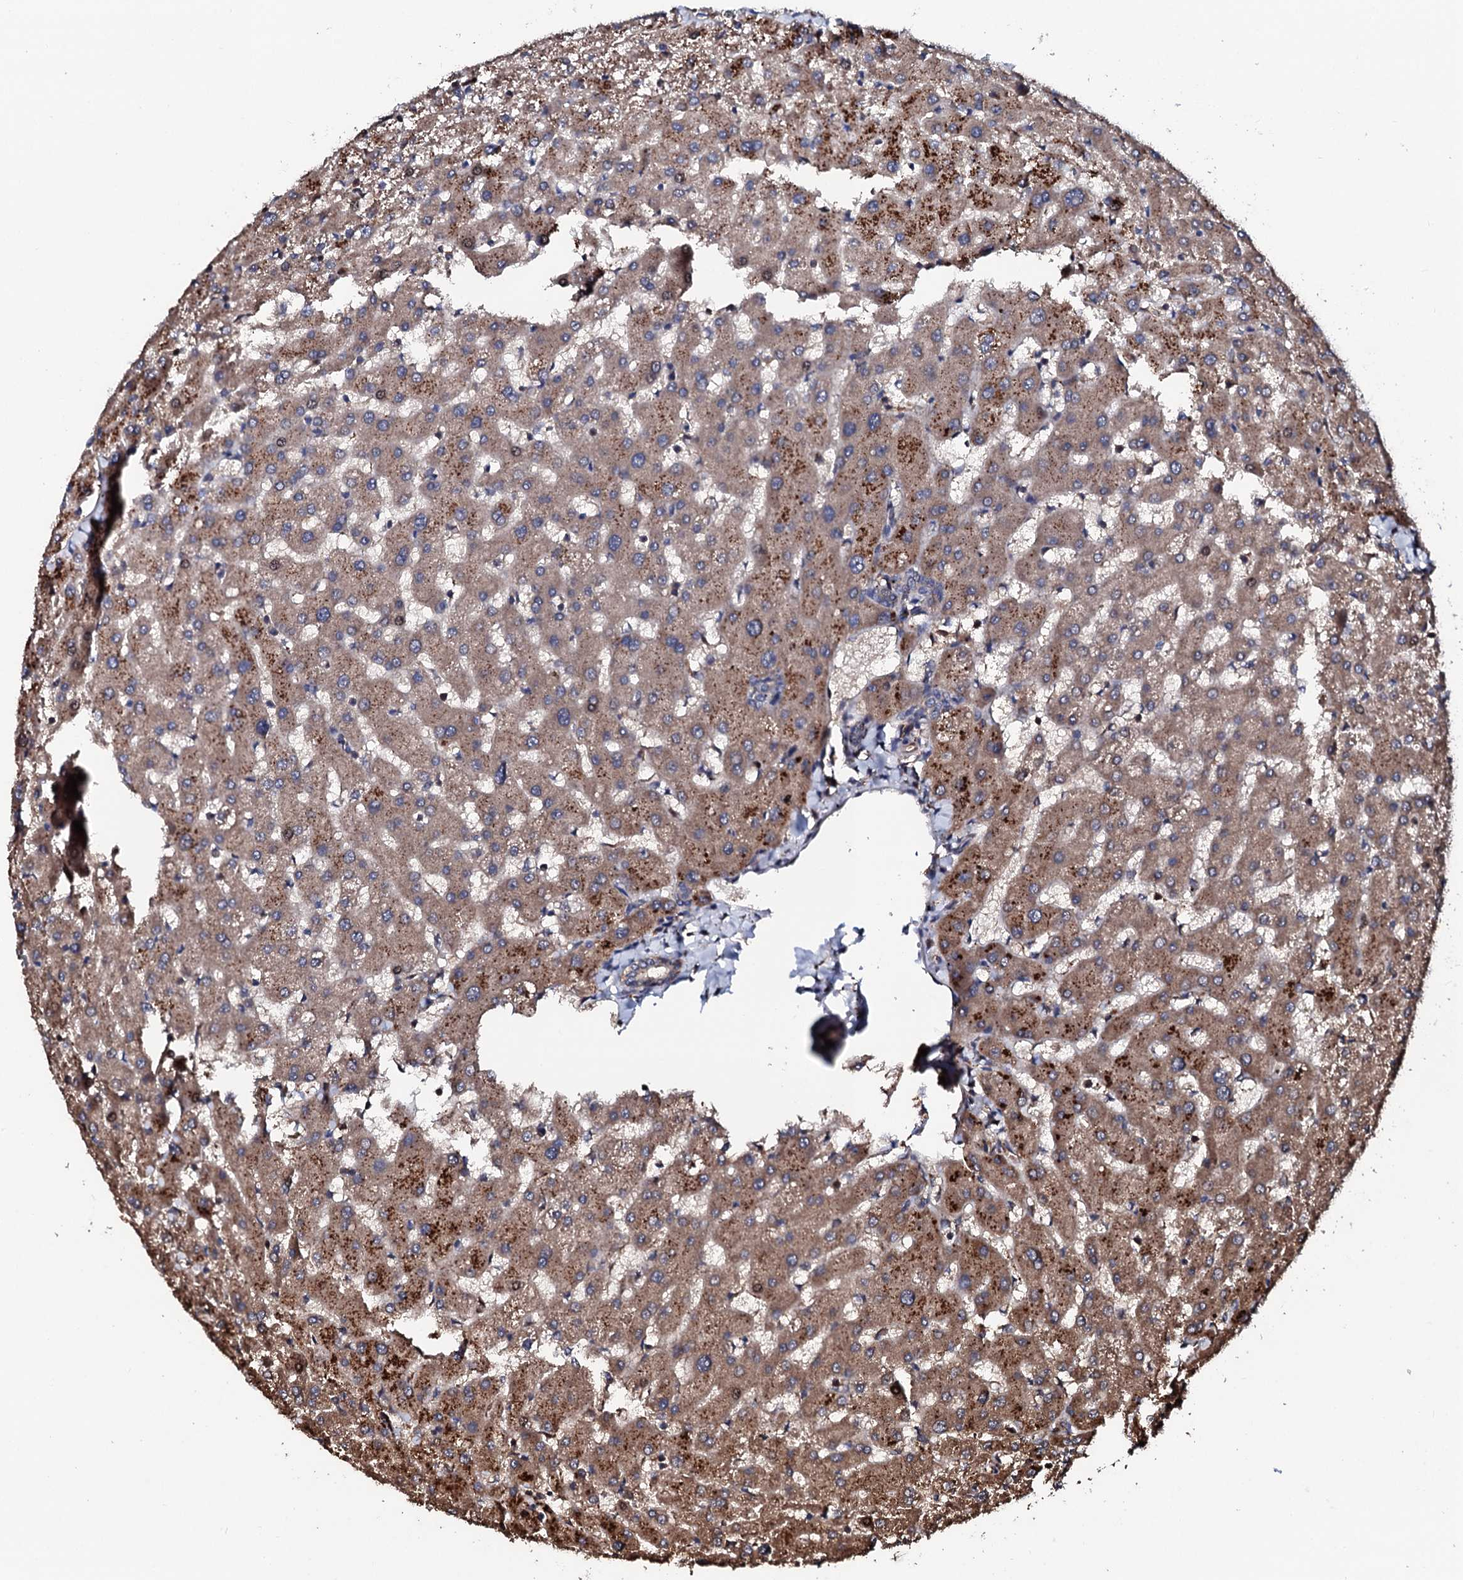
{"staining": {"intensity": "weak", "quantity": "<25%", "location": "cytoplasmic/membranous"}, "tissue": "liver", "cell_type": "Cholangiocytes", "image_type": "normal", "snomed": [{"axis": "morphology", "description": "Normal tissue, NOS"}, {"axis": "topography", "description": "Liver"}], "caption": "Cholangiocytes show no significant protein staining in benign liver.", "gene": "CKAP5", "patient": {"sex": "female", "age": 63}}